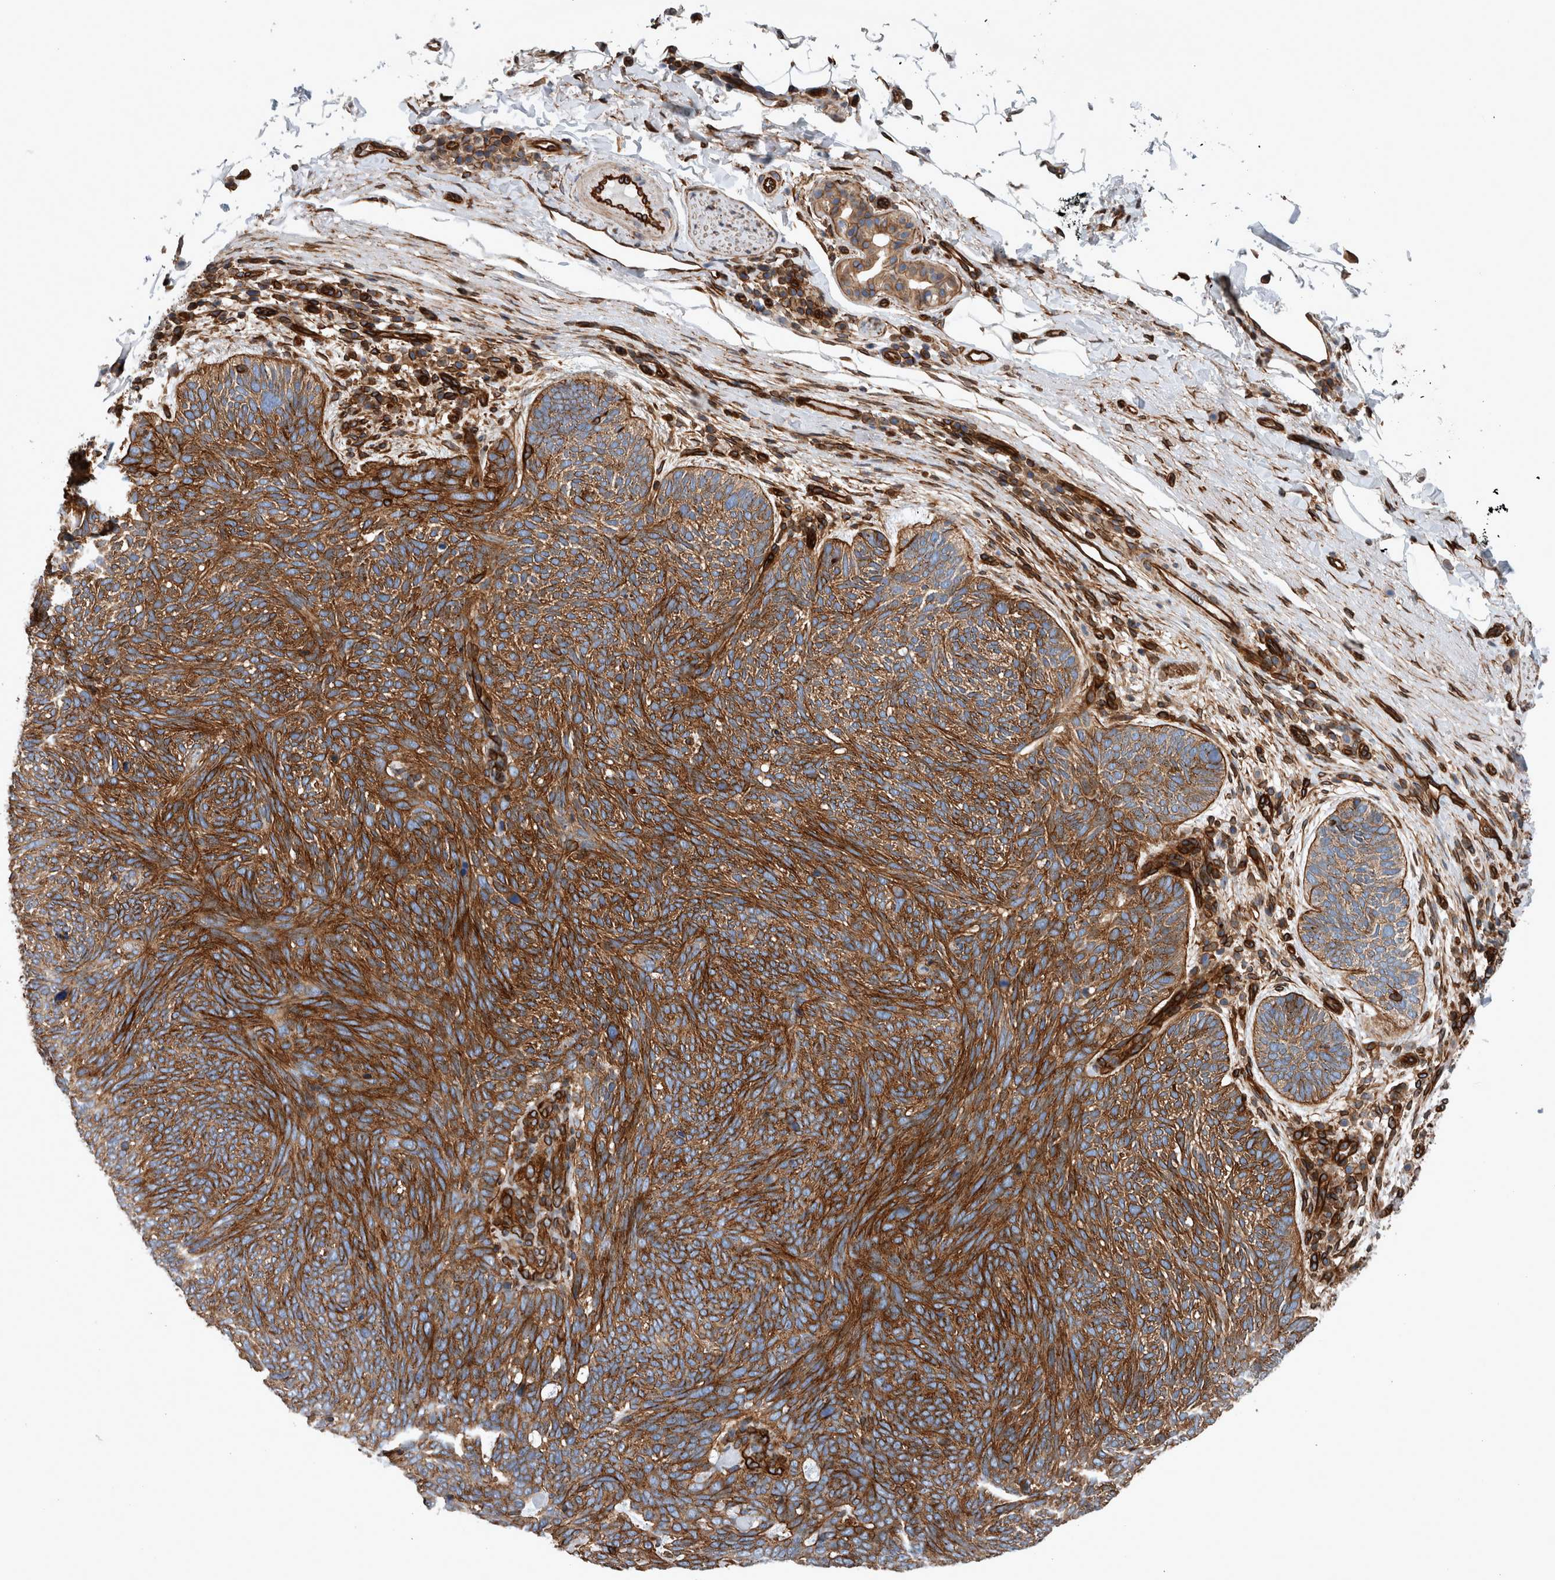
{"staining": {"intensity": "strong", "quantity": ">75%", "location": "cytoplasmic/membranous"}, "tissue": "skin cancer", "cell_type": "Tumor cells", "image_type": "cancer", "snomed": [{"axis": "morphology", "description": "Basal cell carcinoma"}, {"axis": "topography", "description": "Skin"}], "caption": "Skin basal cell carcinoma was stained to show a protein in brown. There is high levels of strong cytoplasmic/membranous positivity in approximately >75% of tumor cells.", "gene": "PLEC", "patient": {"sex": "female", "age": 85}}